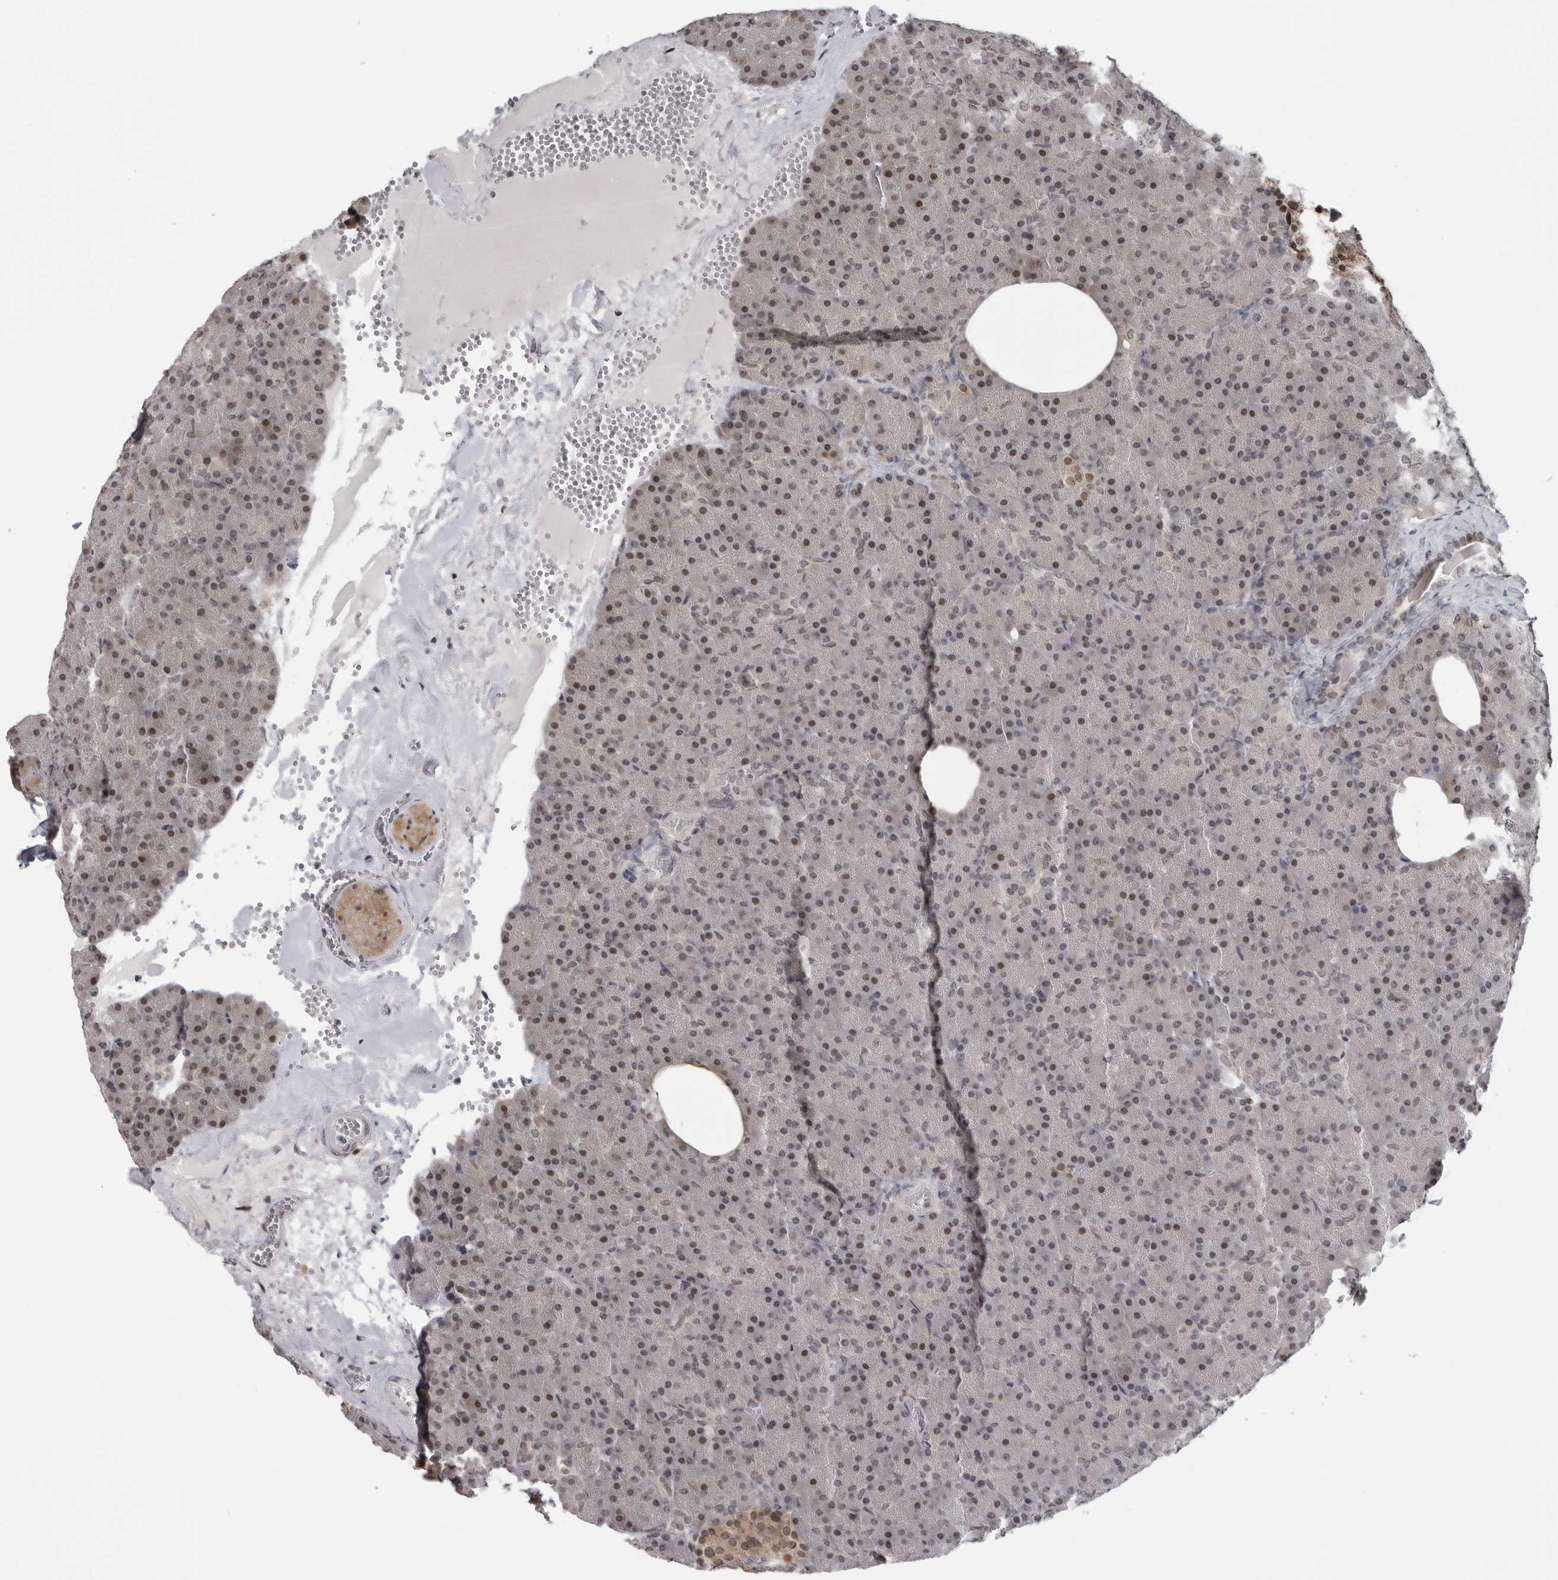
{"staining": {"intensity": "weak", "quantity": "25%-75%", "location": "nuclear"}, "tissue": "pancreas", "cell_type": "Exocrine glandular cells", "image_type": "normal", "snomed": [{"axis": "morphology", "description": "Normal tissue, NOS"}, {"axis": "morphology", "description": "Carcinoid, malignant, NOS"}, {"axis": "topography", "description": "Pancreas"}], "caption": "Pancreas stained for a protein (brown) exhibits weak nuclear positive staining in about 25%-75% of exocrine glandular cells.", "gene": "MAF", "patient": {"sex": "female", "age": 35}}